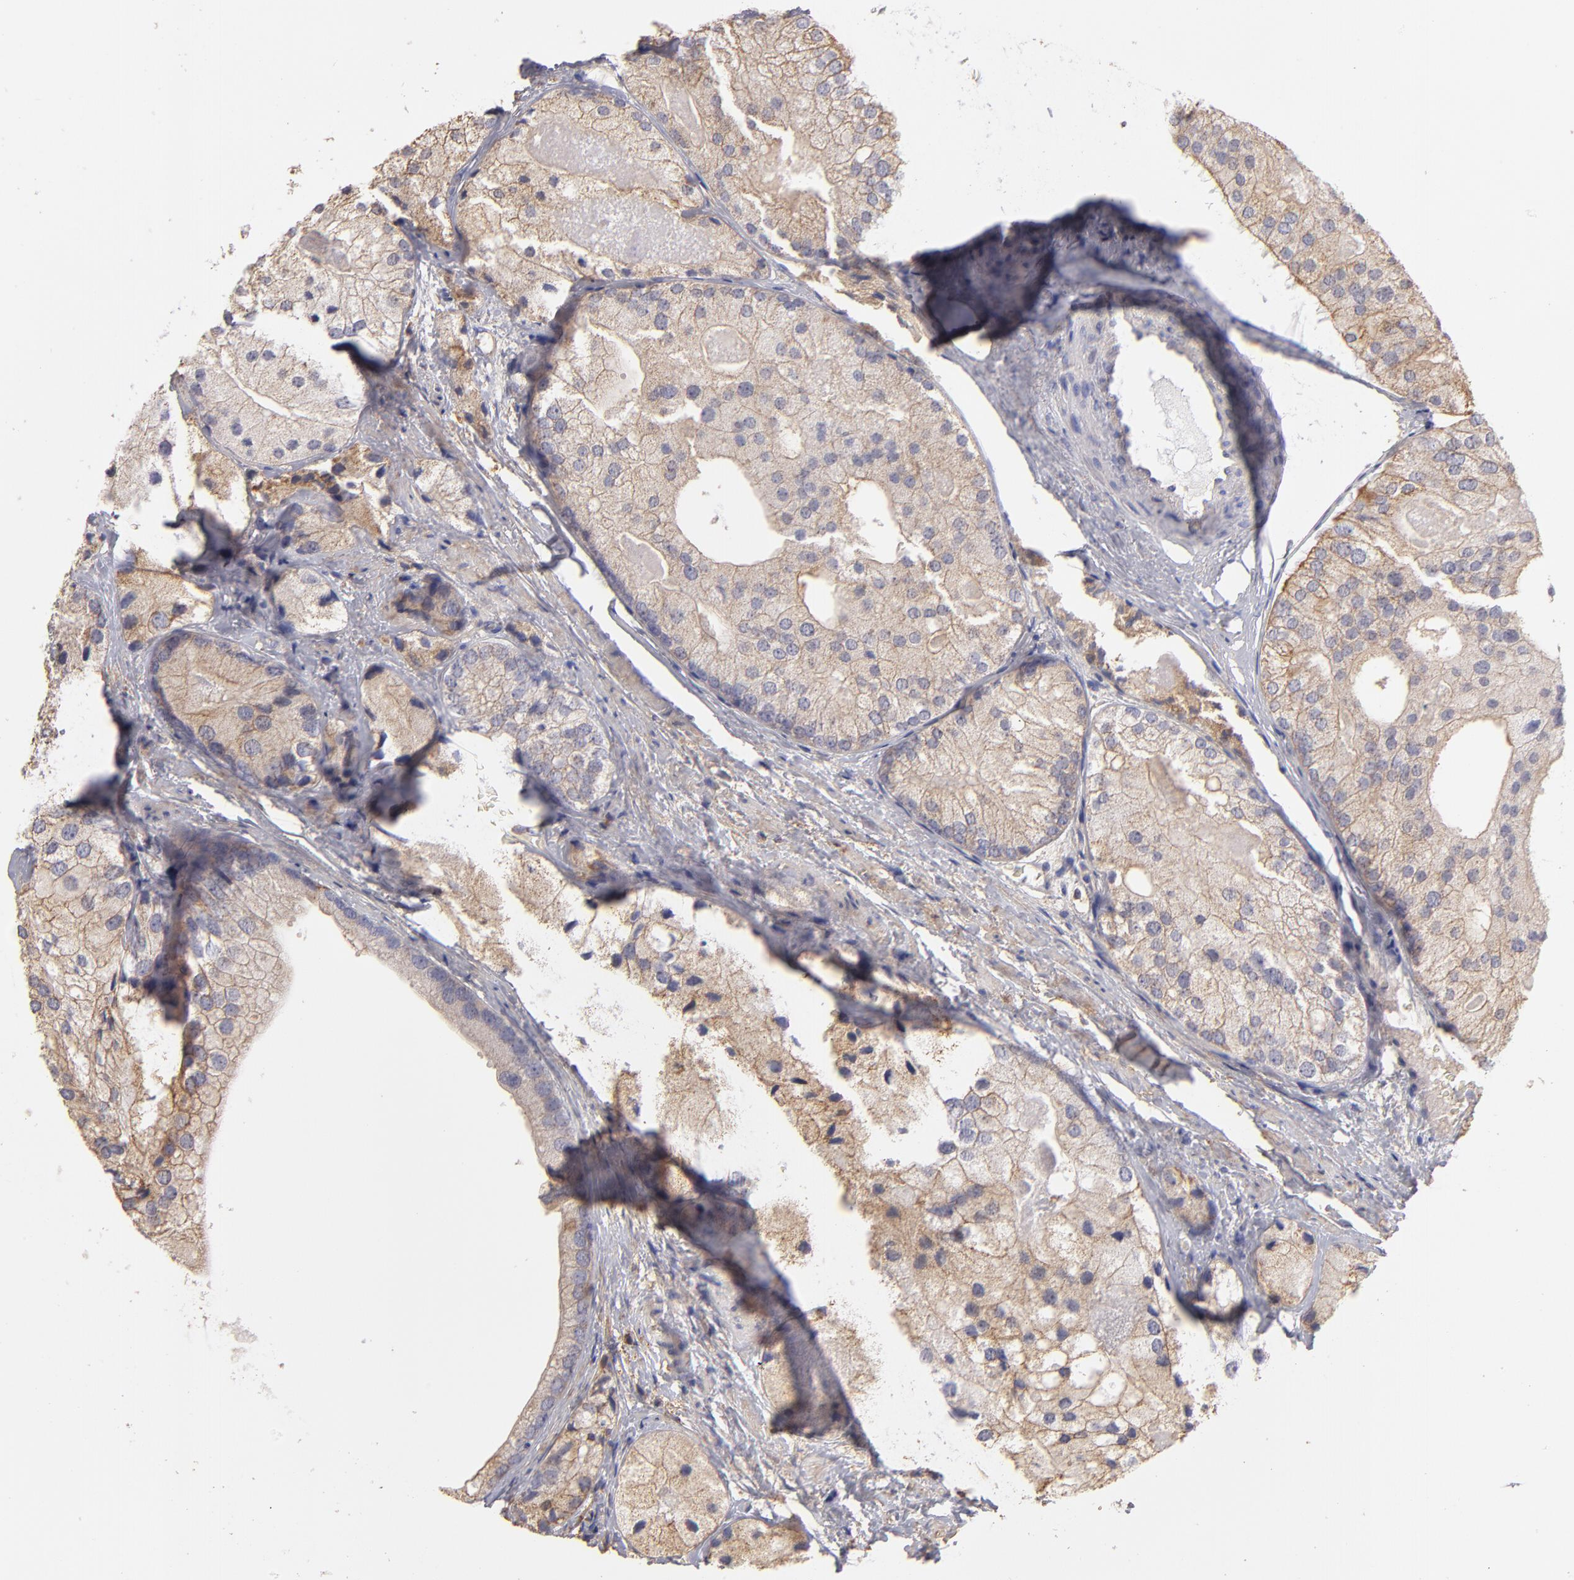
{"staining": {"intensity": "weak", "quantity": ">75%", "location": "cytoplasmic/membranous"}, "tissue": "prostate cancer", "cell_type": "Tumor cells", "image_type": "cancer", "snomed": [{"axis": "morphology", "description": "Adenocarcinoma, Low grade"}, {"axis": "topography", "description": "Prostate"}], "caption": "Weak cytoplasmic/membranous positivity for a protein is appreciated in approximately >75% of tumor cells of prostate cancer (low-grade adenocarcinoma) using IHC.", "gene": "ABCB1", "patient": {"sex": "male", "age": 69}}